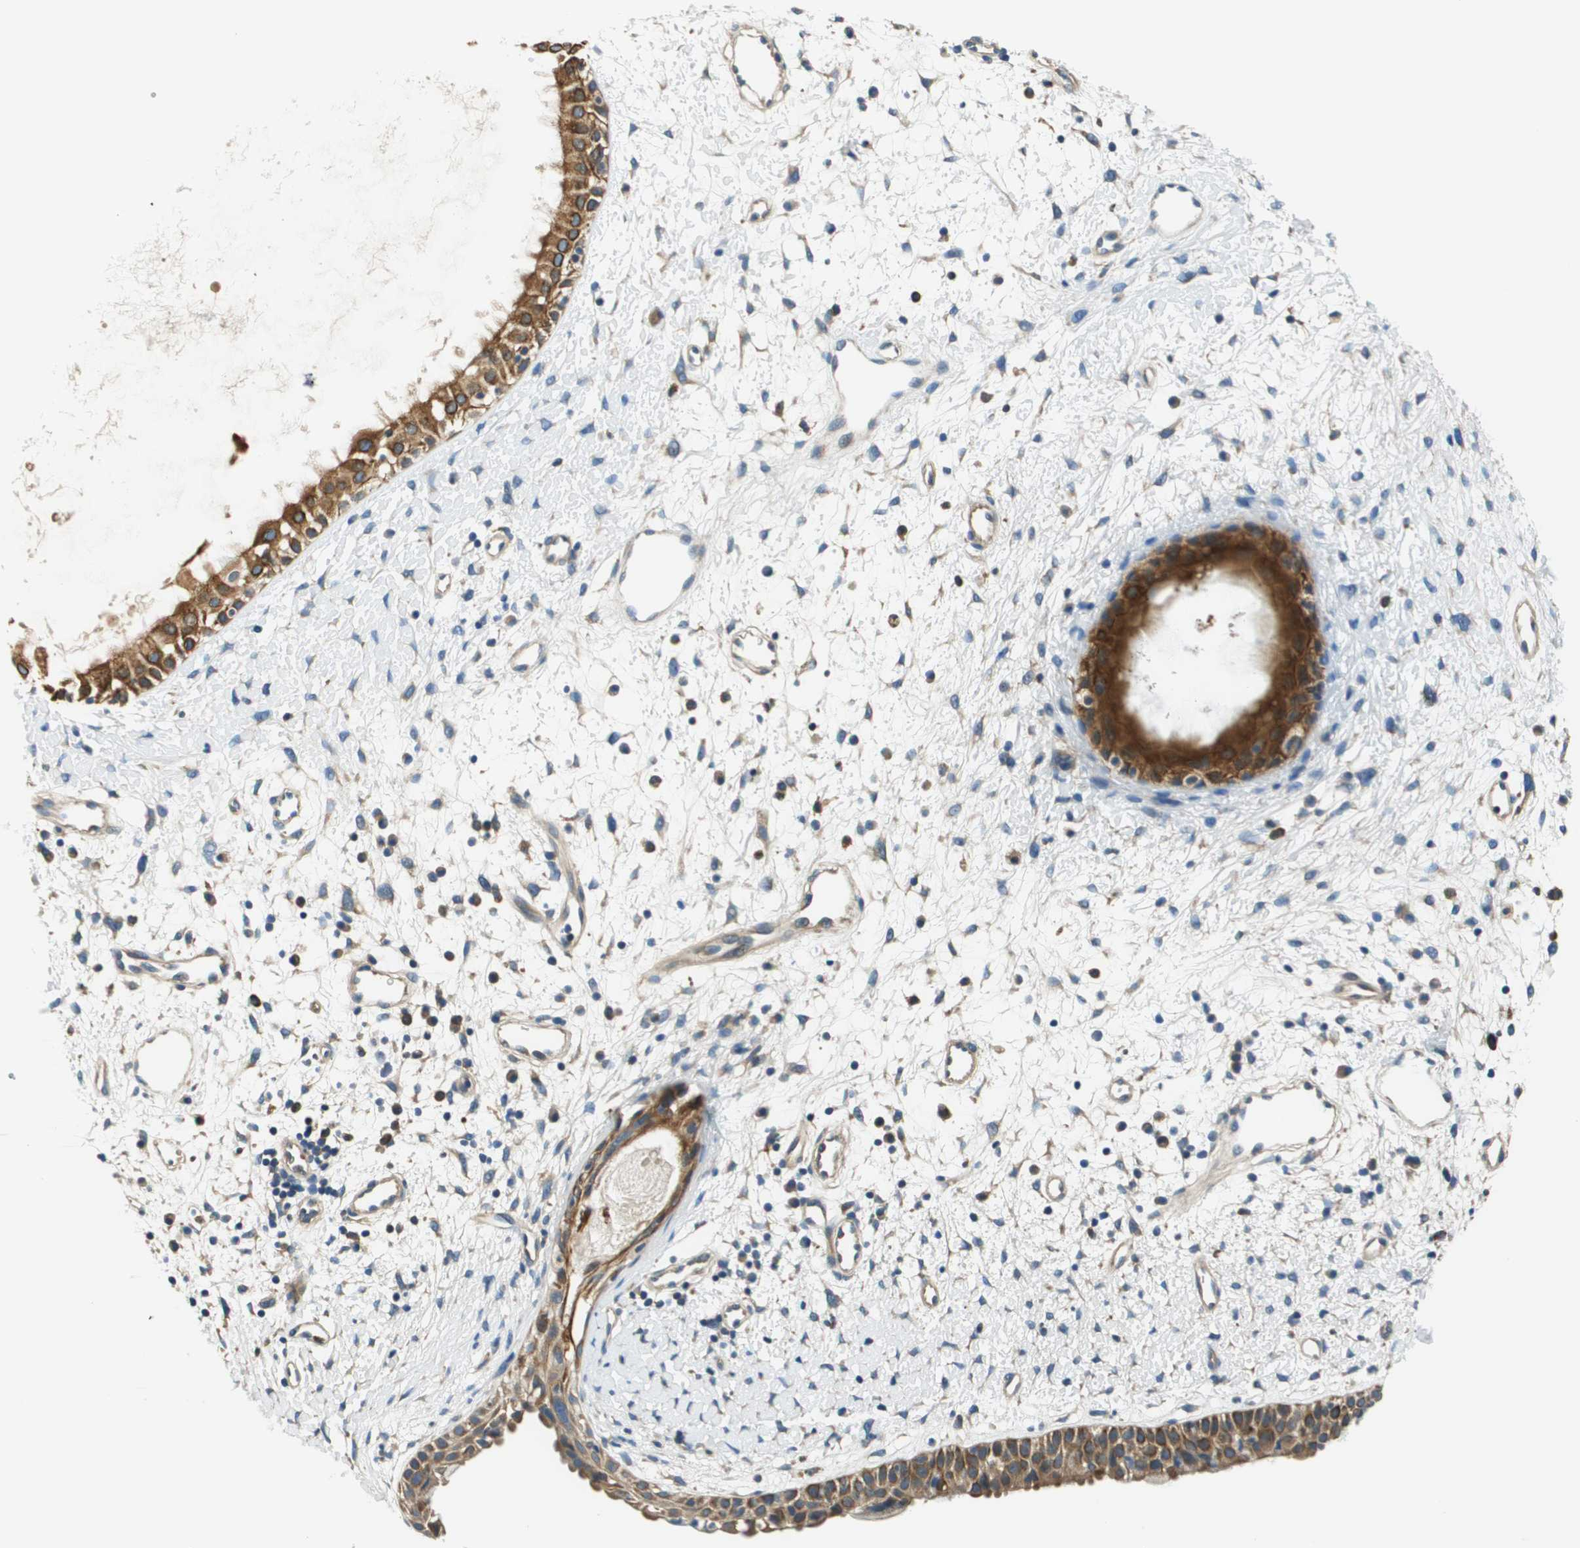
{"staining": {"intensity": "moderate", "quantity": ">75%", "location": "cytoplasmic/membranous"}, "tissue": "nasopharynx", "cell_type": "Respiratory epithelial cells", "image_type": "normal", "snomed": [{"axis": "morphology", "description": "Normal tissue, NOS"}, {"axis": "topography", "description": "Nasopharynx"}], "caption": "Immunohistochemical staining of benign human nasopharynx demonstrates moderate cytoplasmic/membranous protein positivity in approximately >75% of respiratory epithelial cells. Nuclei are stained in blue.", "gene": "CNPY3", "patient": {"sex": "male", "age": 22}}